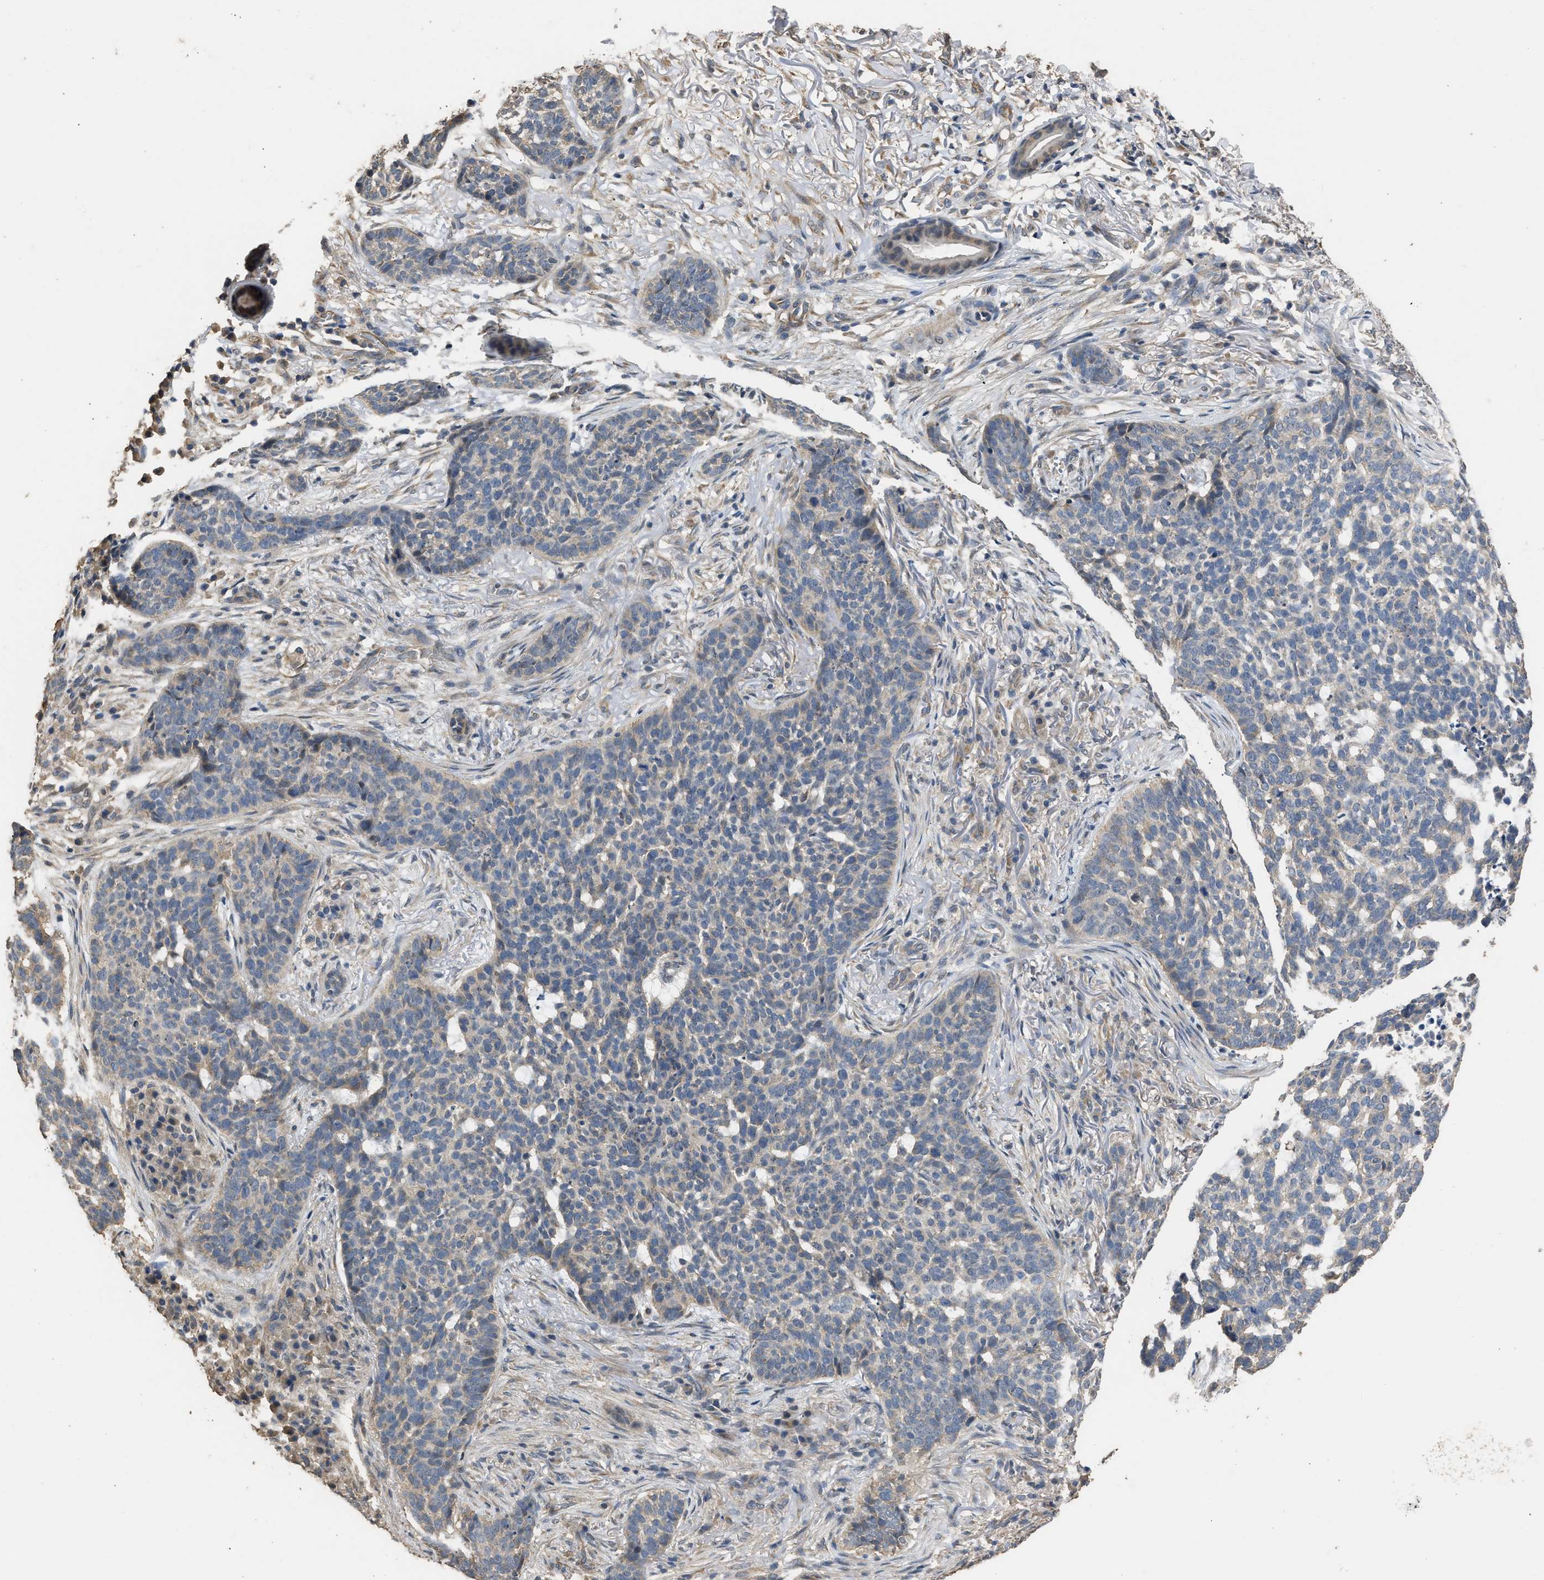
{"staining": {"intensity": "moderate", "quantity": "<25%", "location": "cytoplasmic/membranous"}, "tissue": "skin cancer", "cell_type": "Tumor cells", "image_type": "cancer", "snomed": [{"axis": "morphology", "description": "Basal cell carcinoma"}, {"axis": "topography", "description": "Skin"}], "caption": "Protein expression analysis of skin basal cell carcinoma exhibits moderate cytoplasmic/membranous expression in approximately <25% of tumor cells.", "gene": "SPINT2", "patient": {"sex": "male", "age": 85}}